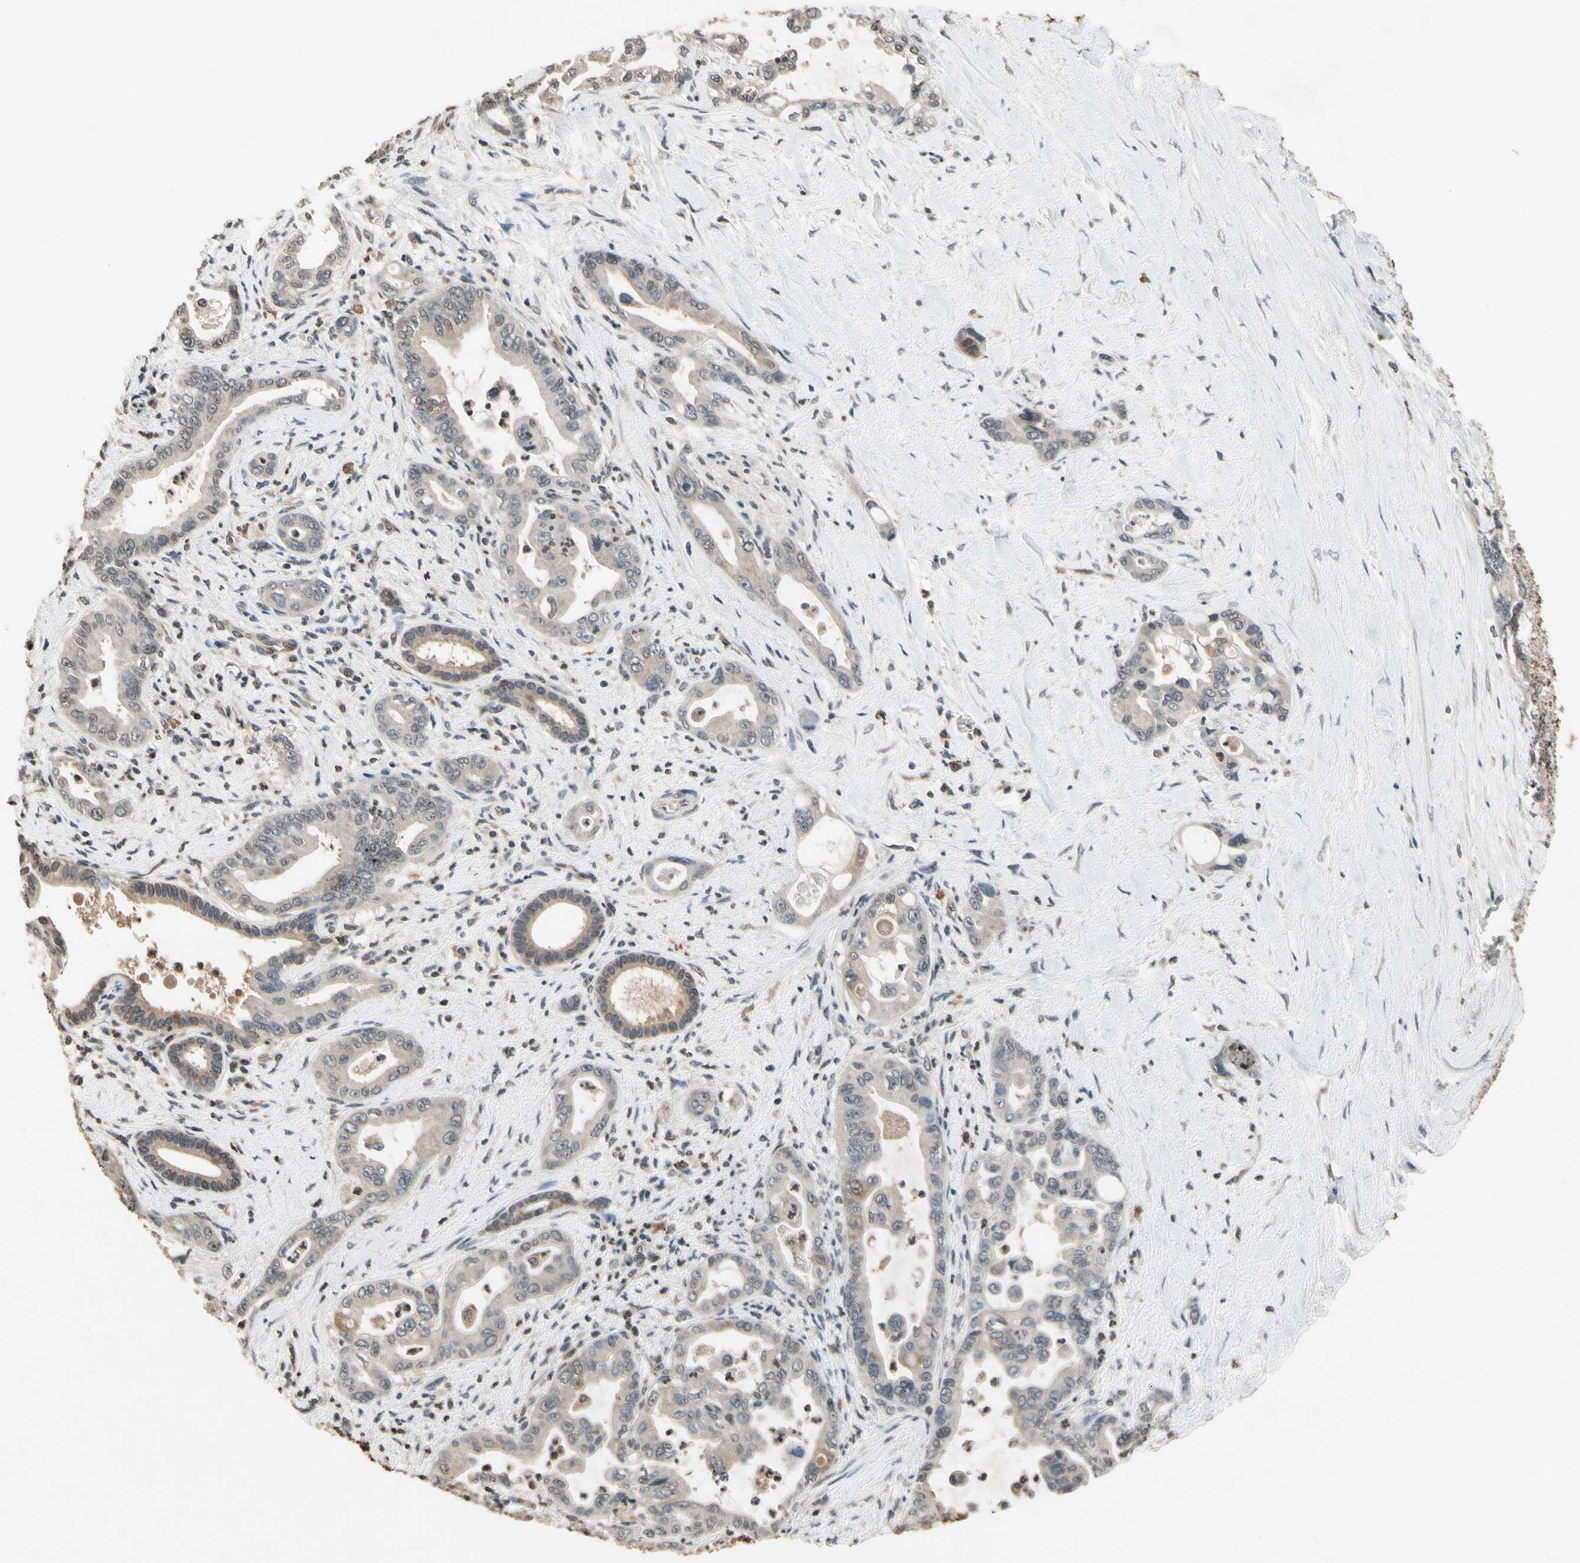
{"staining": {"intensity": "moderate", "quantity": ">75%", "location": "cytoplasmic/membranous"}, "tissue": "pancreatic cancer", "cell_type": "Tumor cells", "image_type": "cancer", "snomed": [{"axis": "morphology", "description": "Adenocarcinoma, NOS"}, {"axis": "topography", "description": "Pancreas"}], "caption": "A medium amount of moderate cytoplasmic/membranous expression is present in approximately >75% of tumor cells in pancreatic cancer tissue.", "gene": "GCLC", "patient": {"sex": "male", "age": 70}}